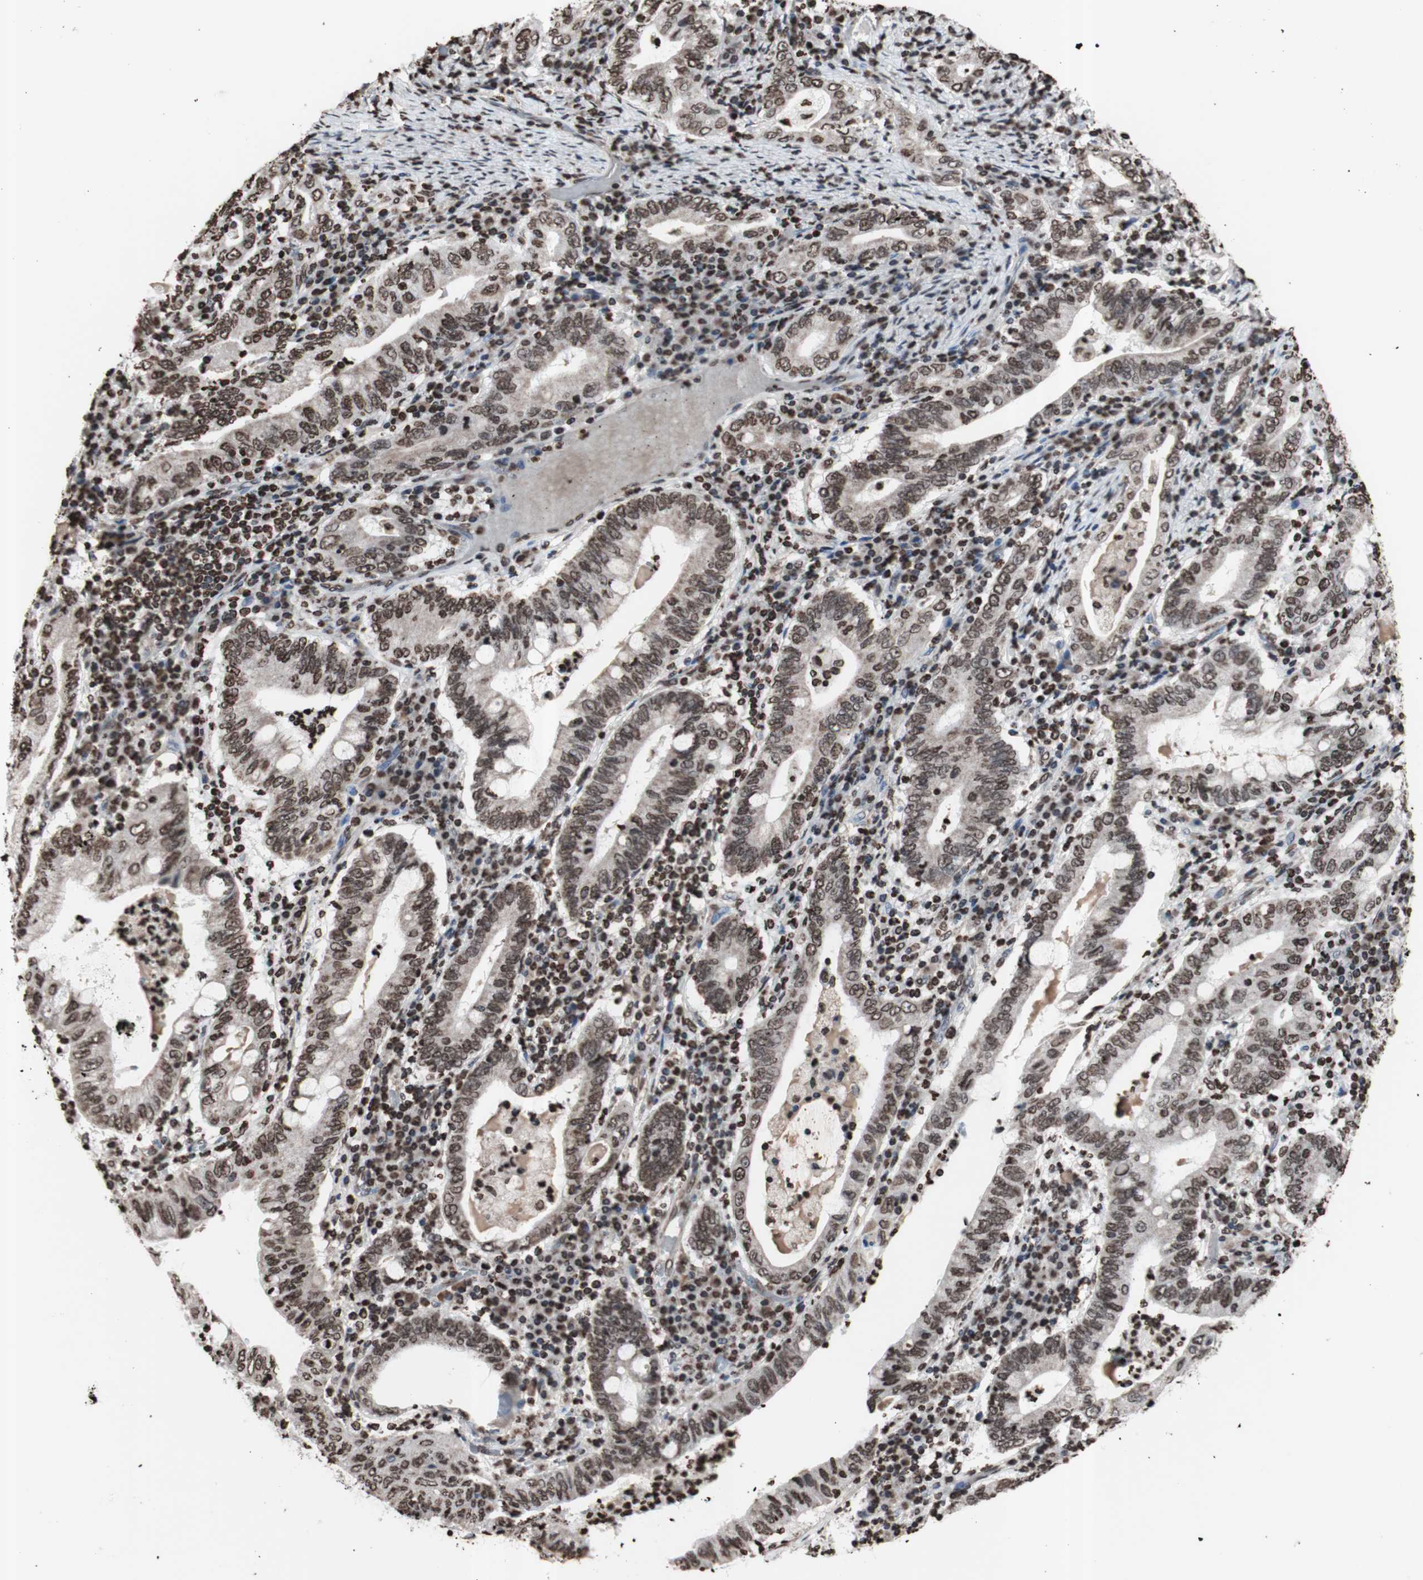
{"staining": {"intensity": "weak", "quantity": ">75%", "location": "nuclear"}, "tissue": "stomach cancer", "cell_type": "Tumor cells", "image_type": "cancer", "snomed": [{"axis": "morphology", "description": "Normal tissue, NOS"}, {"axis": "morphology", "description": "Adenocarcinoma, NOS"}, {"axis": "topography", "description": "Esophagus"}, {"axis": "topography", "description": "Stomach, upper"}, {"axis": "topography", "description": "Peripheral nerve tissue"}], "caption": "Stomach cancer (adenocarcinoma) tissue reveals weak nuclear positivity in about >75% of tumor cells, visualized by immunohistochemistry.", "gene": "SNAI2", "patient": {"sex": "male", "age": 62}}